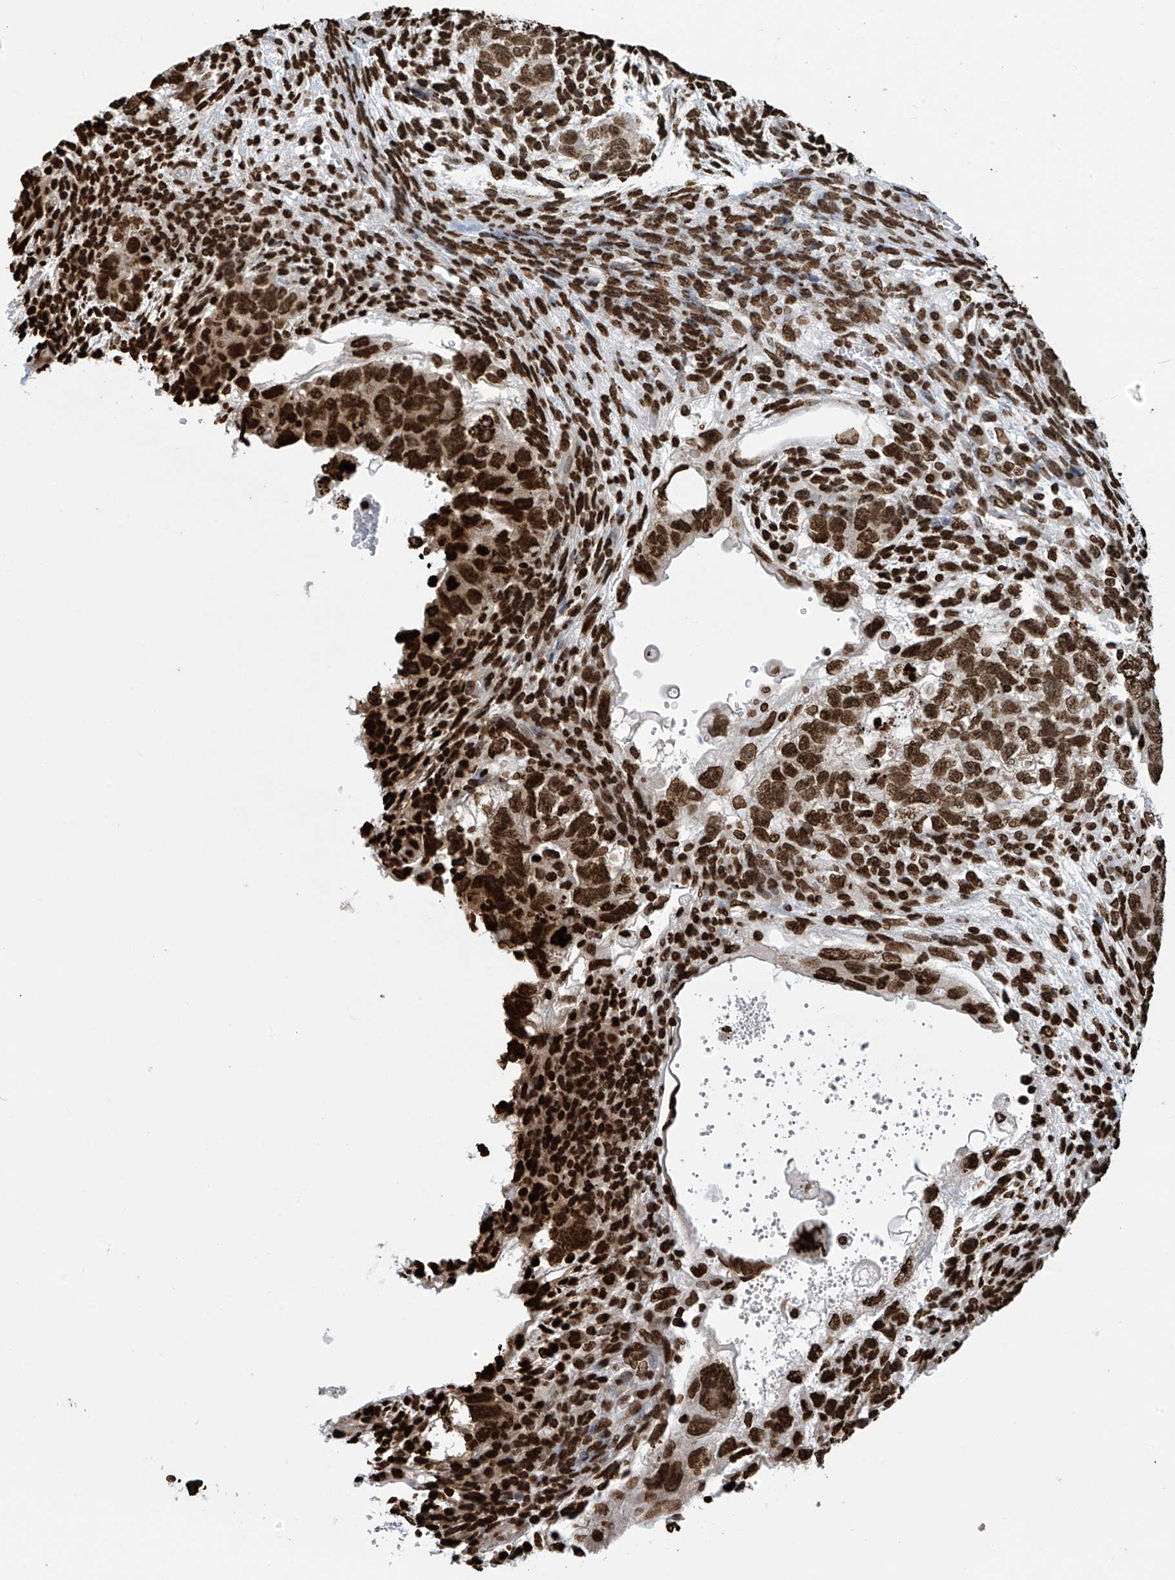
{"staining": {"intensity": "strong", "quantity": ">75%", "location": "nuclear"}, "tissue": "testis cancer", "cell_type": "Tumor cells", "image_type": "cancer", "snomed": [{"axis": "morphology", "description": "Carcinoma, Embryonal, NOS"}, {"axis": "topography", "description": "Testis"}], "caption": "High-magnification brightfield microscopy of testis embryonal carcinoma stained with DAB (3,3'-diaminobenzidine) (brown) and counterstained with hematoxylin (blue). tumor cells exhibit strong nuclear staining is identified in about>75% of cells. (Brightfield microscopy of DAB IHC at high magnification).", "gene": "DPPA2", "patient": {"sex": "male", "age": 36}}